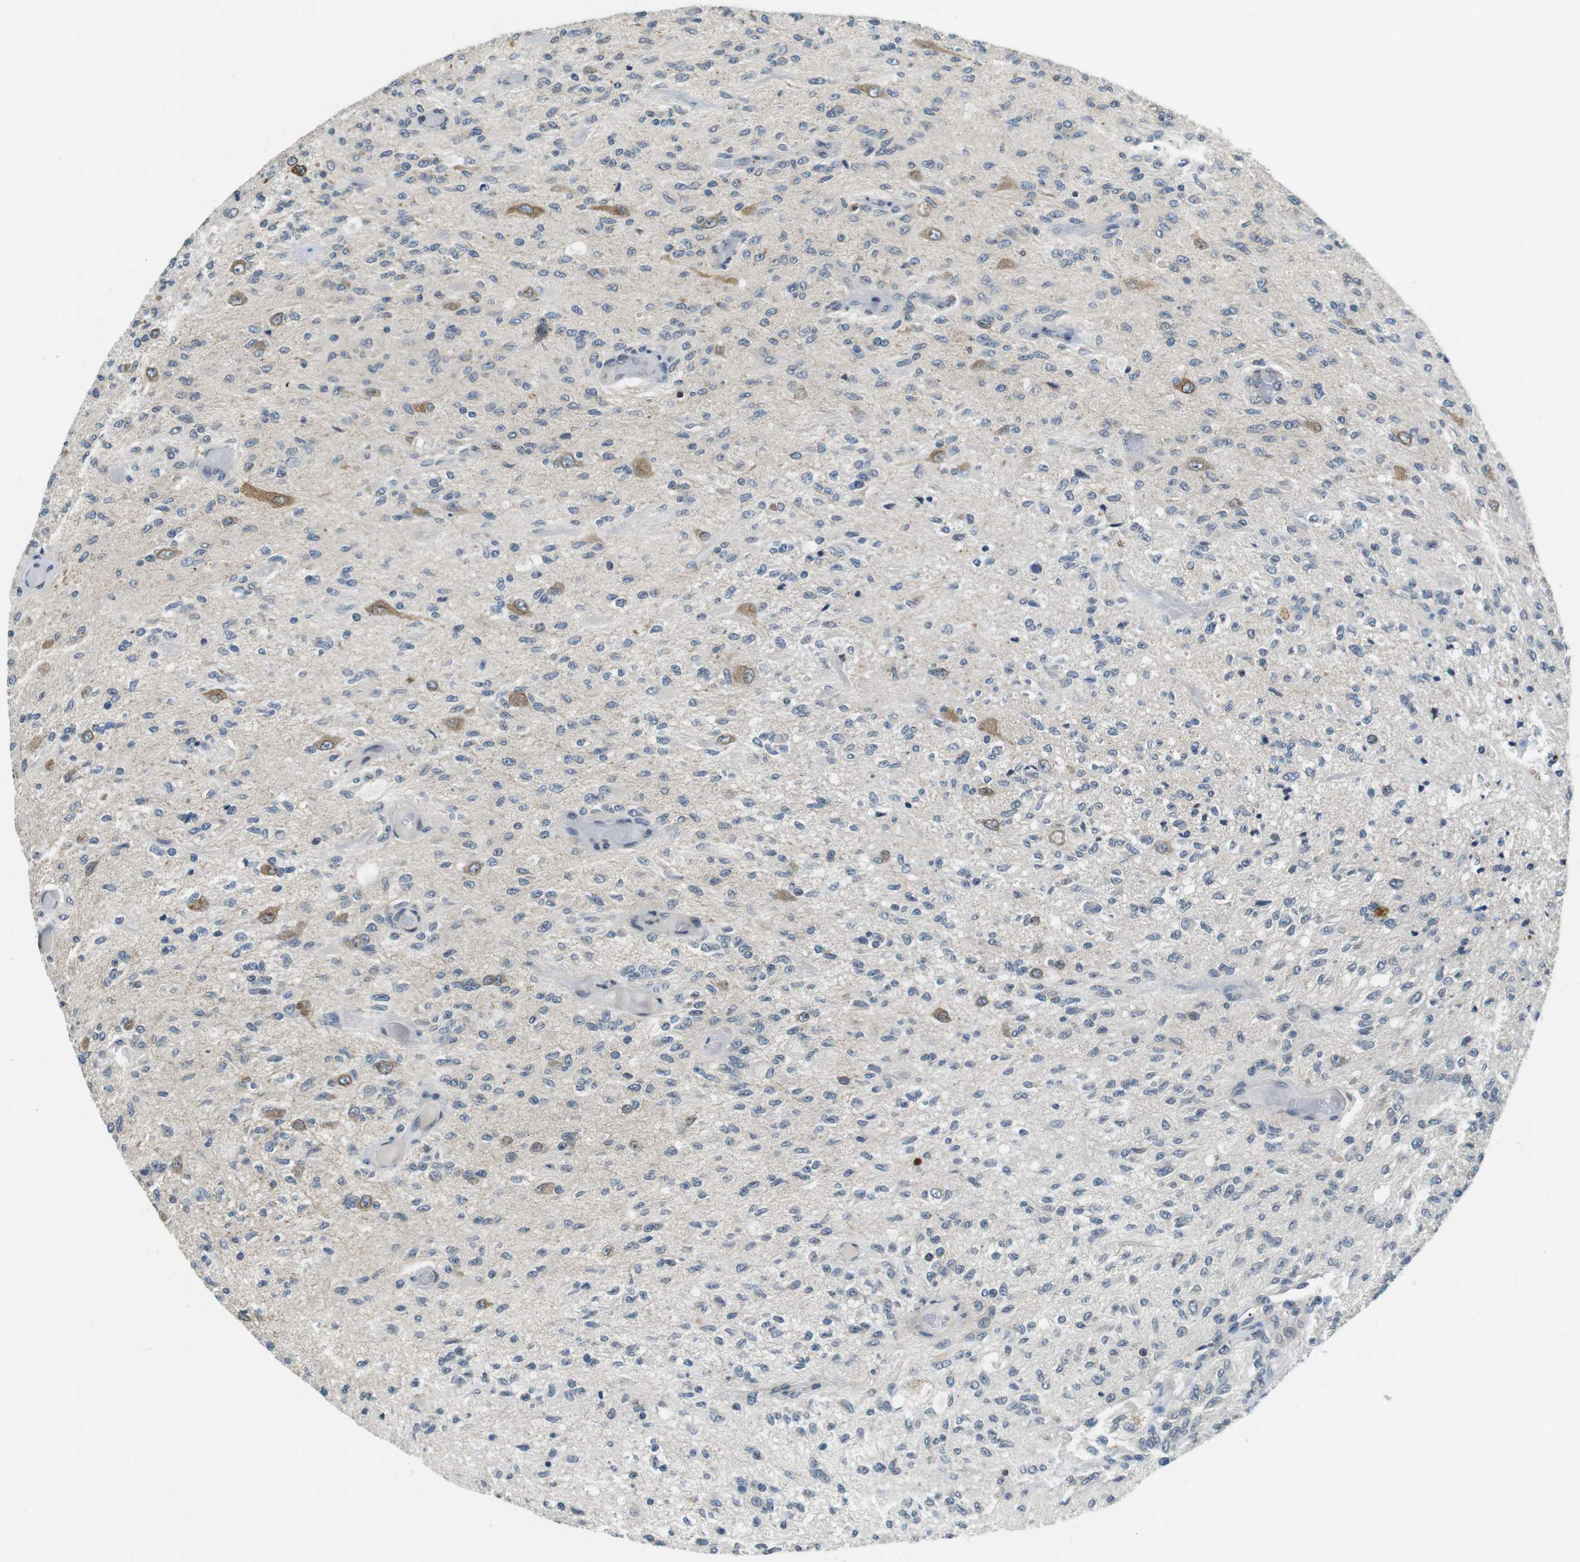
{"staining": {"intensity": "negative", "quantity": "none", "location": "none"}, "tissue": "glioma", "cell_type": "Tumor cells", "image_type": "cancer", "snomed": [{"axis": "morphology", "description": "Normal tissue, NOS"}, {"axis": "morphology", "description": "Glioma, malignant, High grade"}, {"axis": "topography", "description": "Cerebral cortex"}], "caption": "This is an immunohistochemistry photomicrograph of glioma. There is no expression in tumor cells.", "gene": "TMX4", "patient": {"sex": "male", "age": 77}}